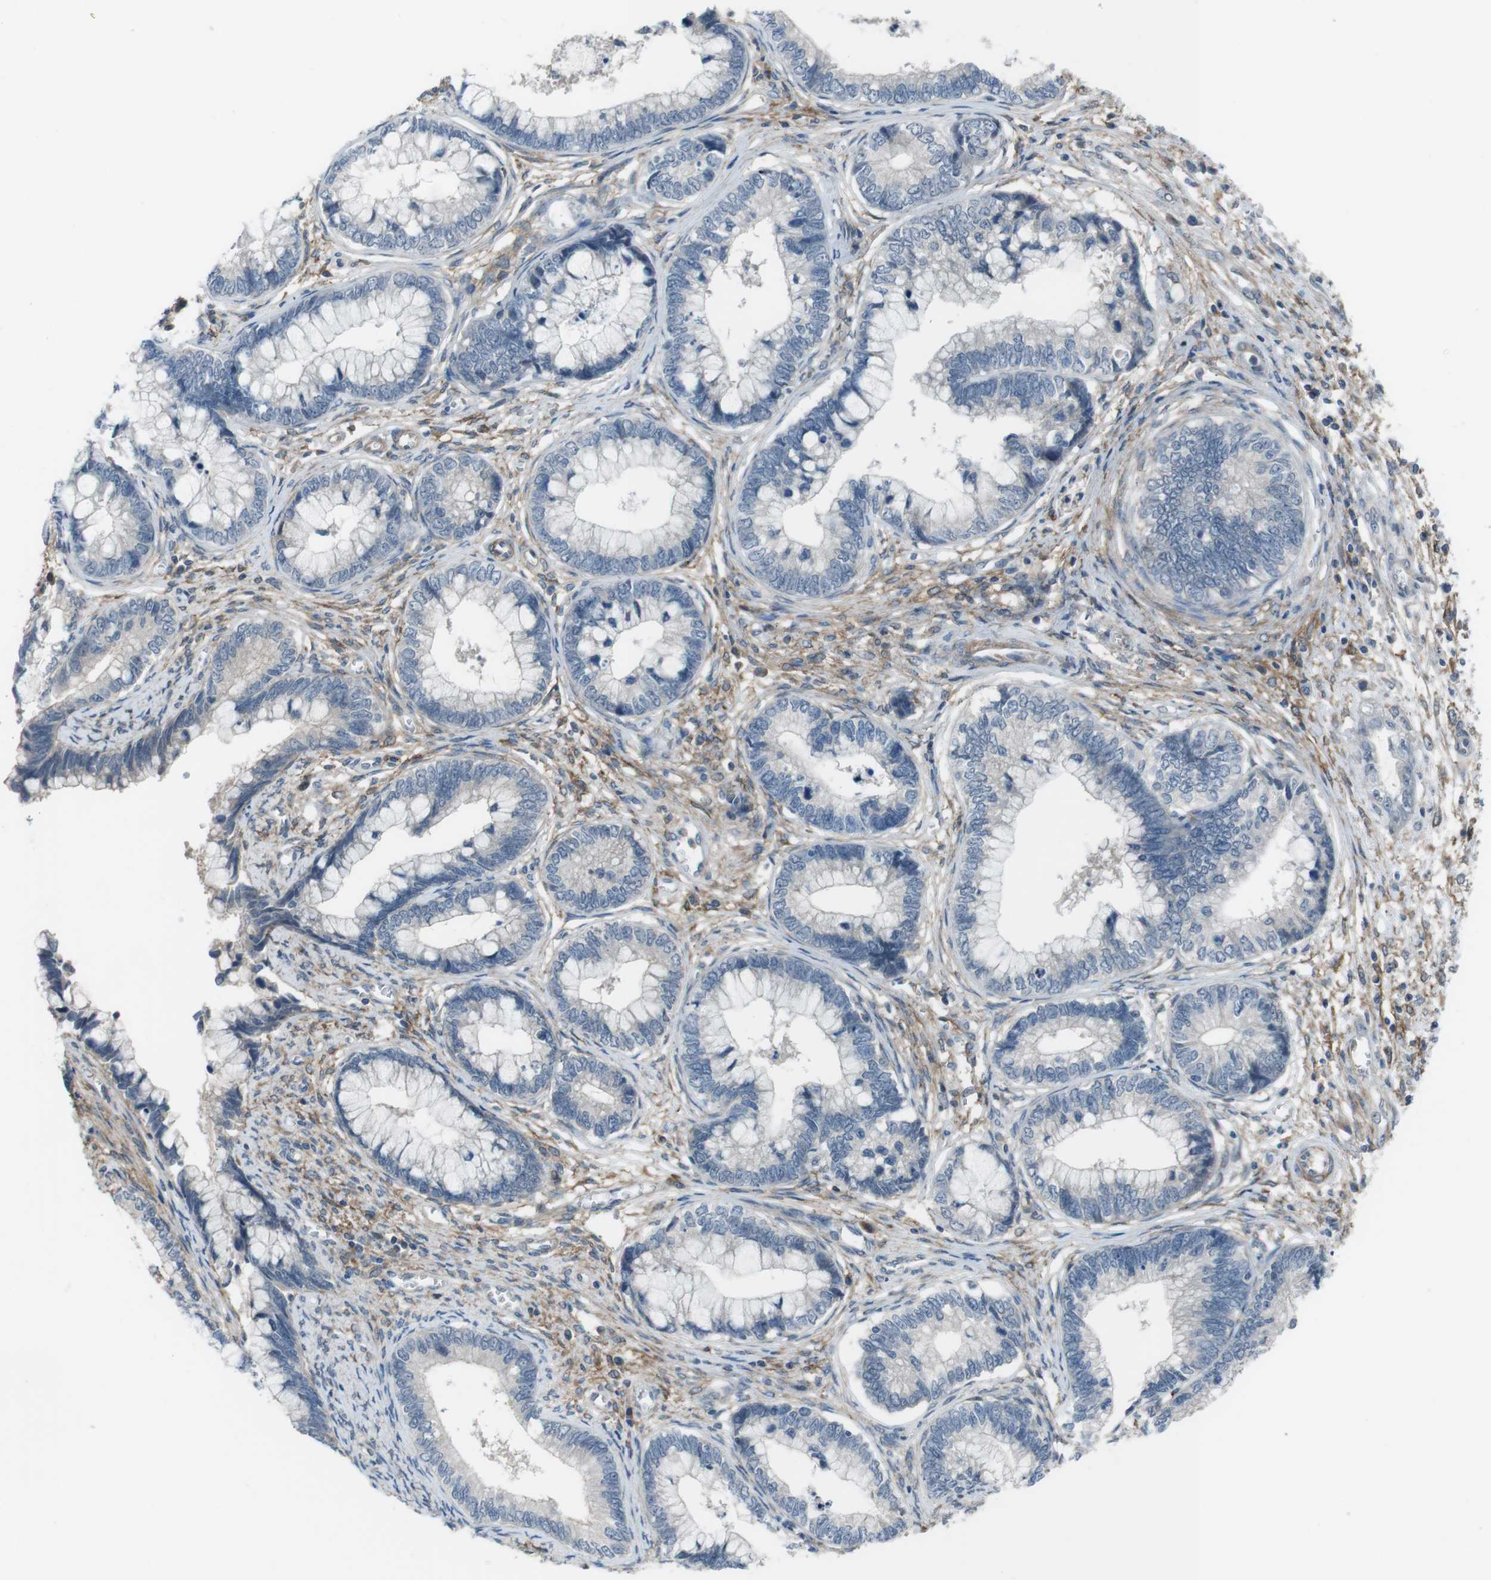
{"staining": {"intensity": "negative", "quantity": "none", "location": "none"}, "tissue": "cervical cancer", "cell_type": "Tumor cells", "image_type": "cancer", "snomed": [{"axis": "morphology", "description": "Adenocarcinoma, NOS"}, {"axis": "topography", "description": "Cervix"}], "caption": "A high-resolution micrograph shows immunohistochemistry staining of cervical adenocarcinoma, which shows no significant expression in tumor cells.", "gene": "ANK2", "patient": {"sex": "female", "age": 44}}